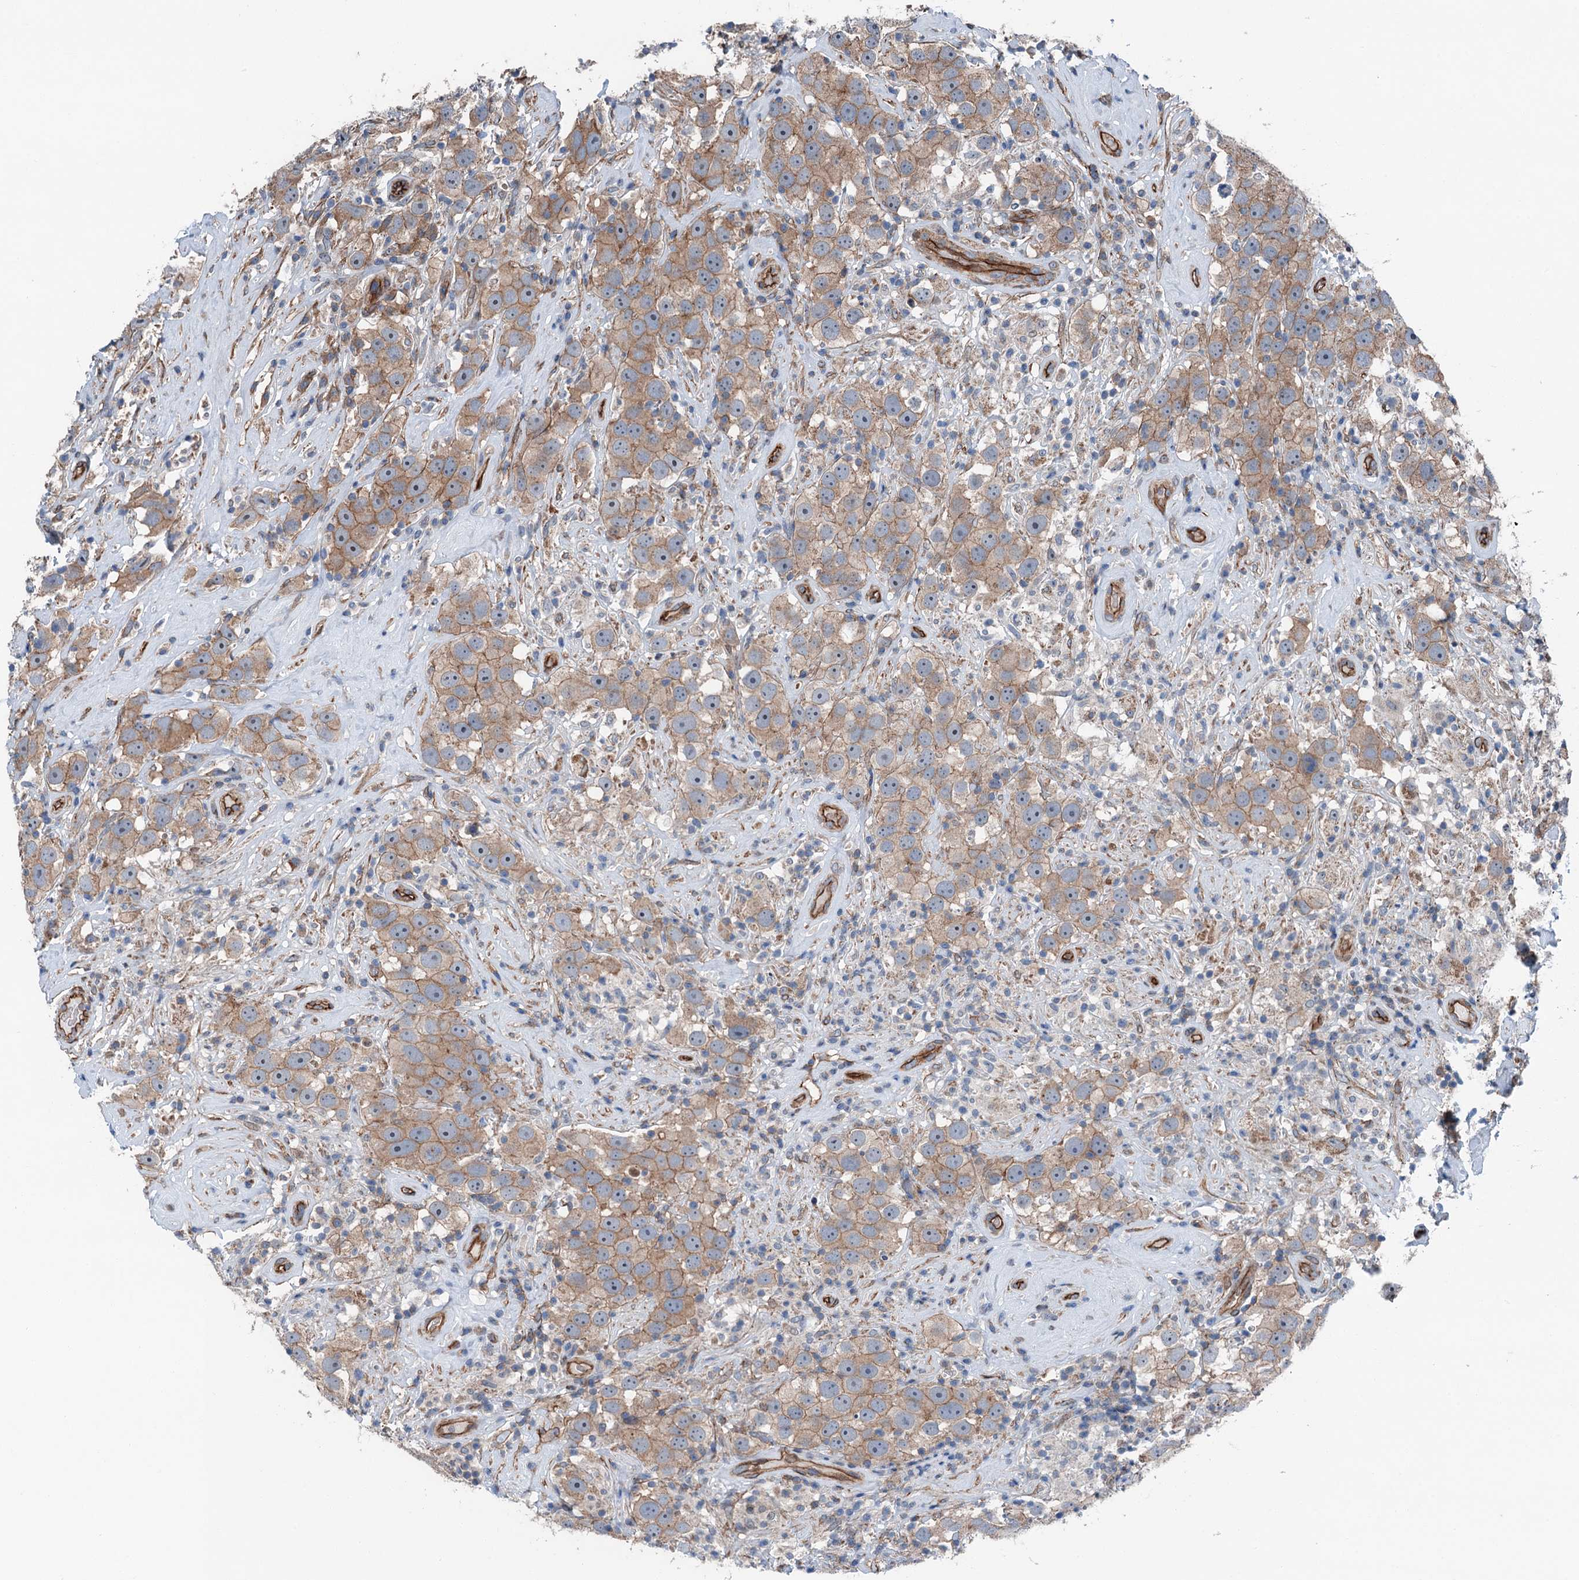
{"staining": {"intensity": "moderate", "quantity": ">75%", "location": "cytoplasmic/membranous"}, "tissue": "testis cancer", "cell_type": "Tumor cells", "image_type": "cancer", "snomed": [{"axis": "morphology", "description": "Seminoma, NOS"}, {"axis": "topography", "description": "Testis"}], "caption": "Tumor cells exhibit medium levels of moderate cytoplasmic/membranous staining in approximately >75% of cells in human testis cancer.", "gene": "NMRAL1", "patient": {"sex": "male", "age": 49}}